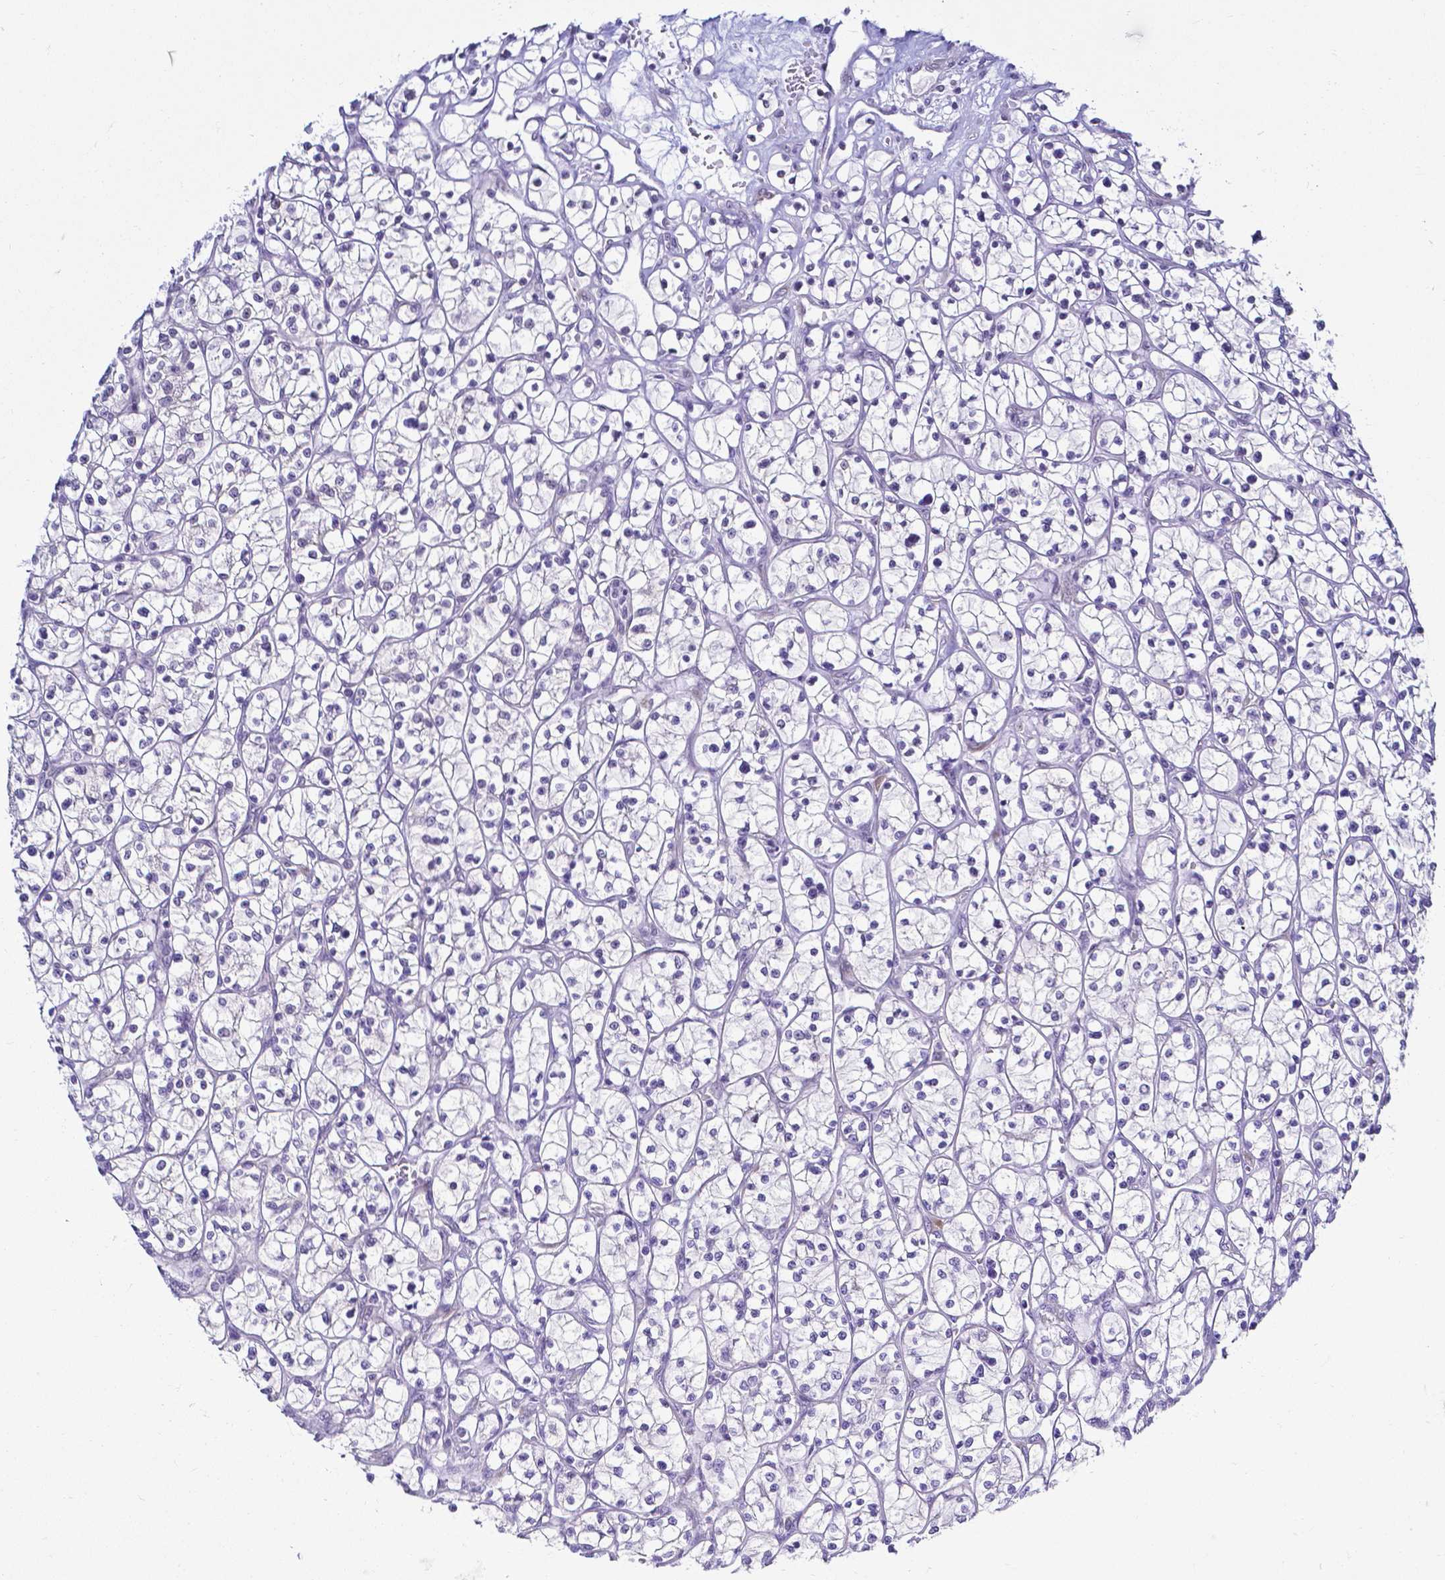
{"staining": {"intensity": "negative", "quantity": "none", "location": "none"}, "tissue": "renal cancer", "cell_type": "Tumor cells", "image_type": "cancer", "snomed": [{"axis": "morphology", "description": "Adenocarcinoma, NOS"}, {"axis": "topography", "description": "Kidney"}], "caption": "A high-resolution photomicrograph shows immunohistochemistry staining of renal cancer (adenocarcinoma), which displays no significant staining in tumor cells. (Stains: DAB immunohistochemistry with hematoxylin counter stain, Microscopy: brightfield microscopy at high magnification).", "gene": "FAM83G", "patient": {"sex": "female", "age": 64}}